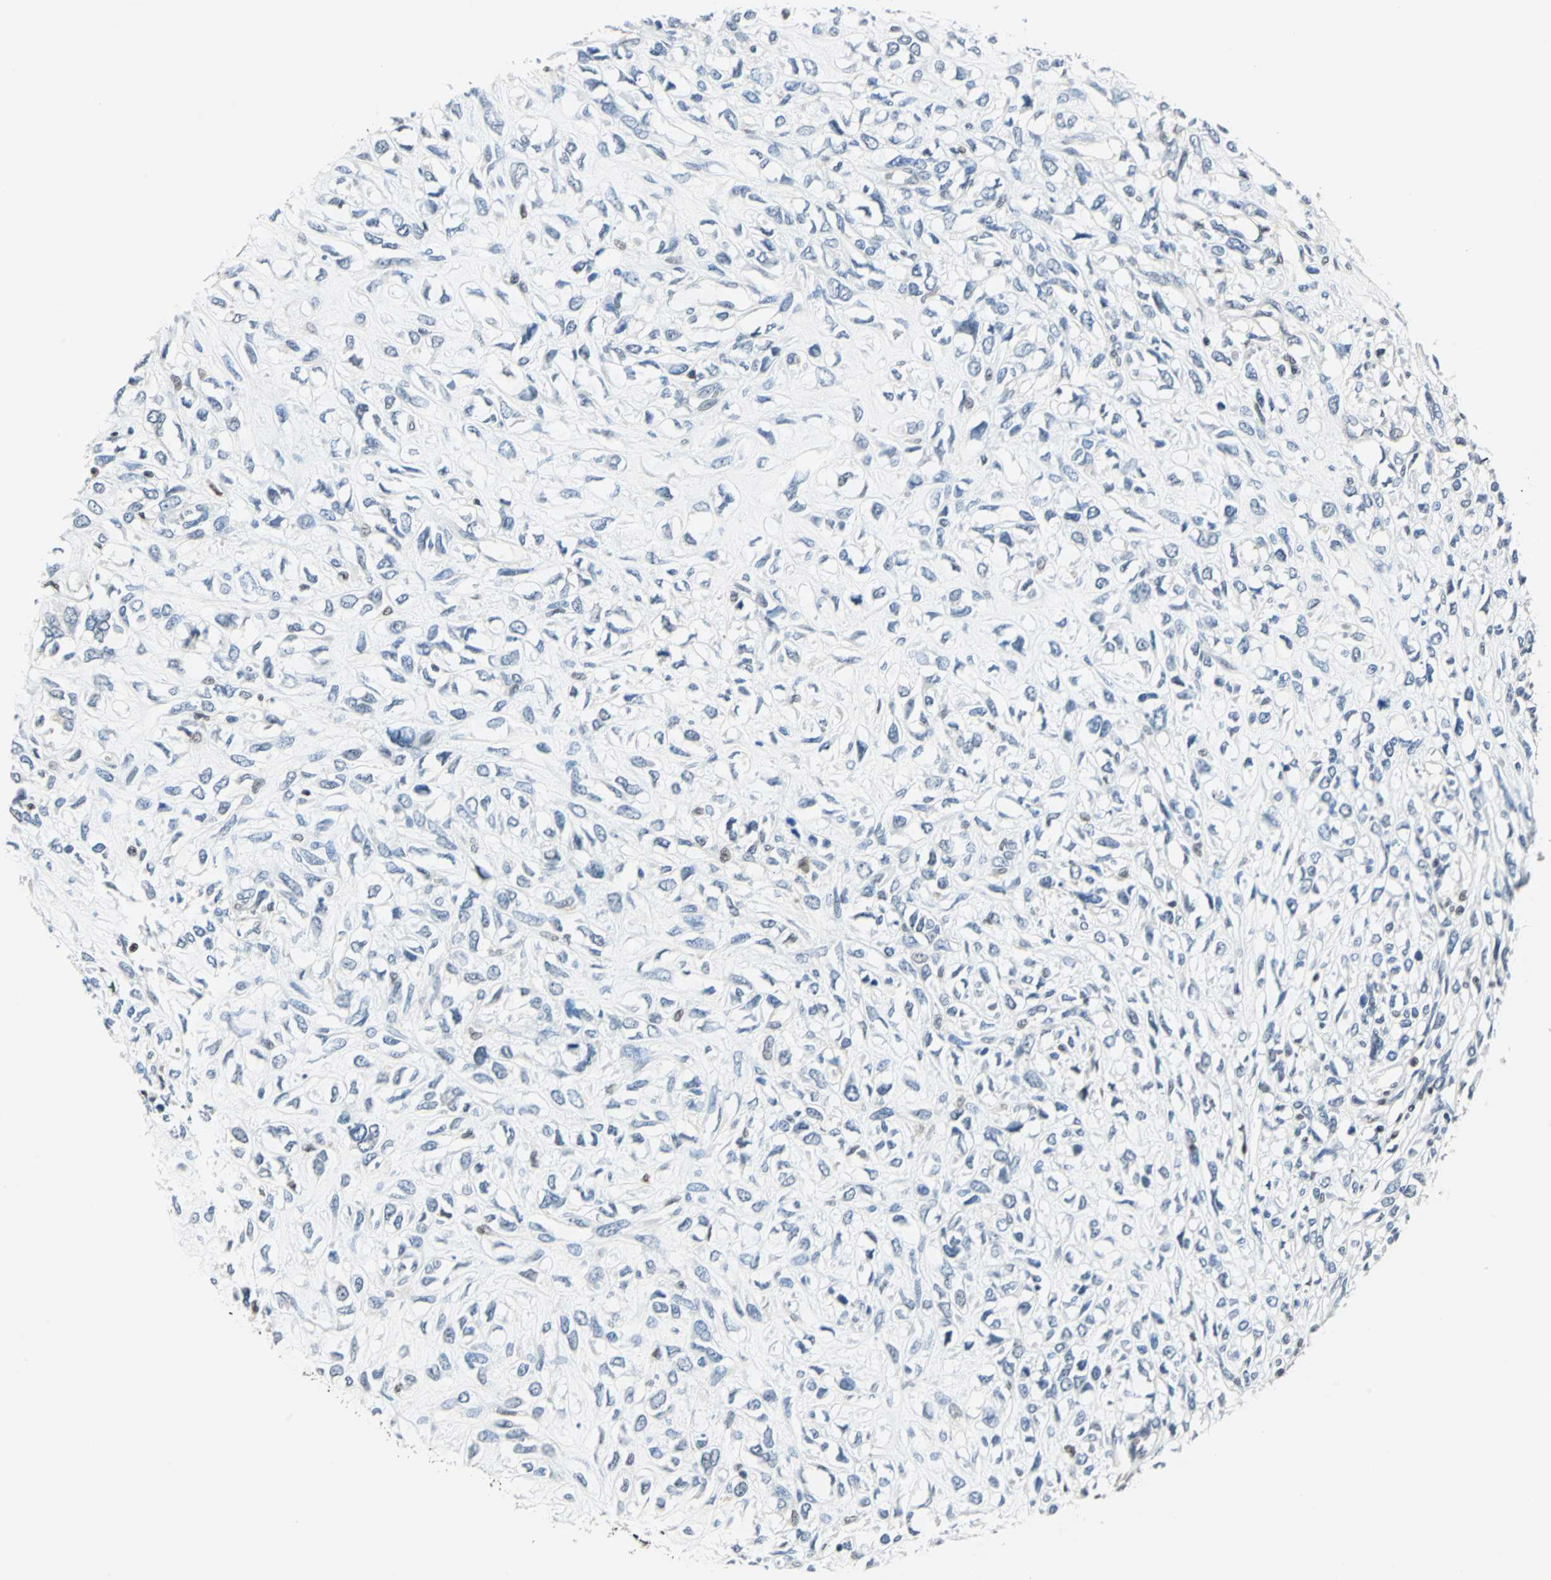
{"staining": {"intensity": "negative", "quantity": "none", "location": "none"}, "tissue": "head and neck cancer", "cell_type": "Tumor cells", "image_type": "cancer", "snomed": [{"axis": "morphology", "description": "Necrosis, NOS"}, {"axis": "morphology", "description": "Neoplasm, malignant, NOS"}, {"axis": "topography", "description": "Salivary gland"}, {"axis": "topography", "description": "Head-Neck"}], "caption": "This is a micrograph of immunohistochemistry staining of head and neck cancer, which shows no positivity in tumor cells.", "gene": "PSME1", "patient": {"sex": "male", "age": 43}}